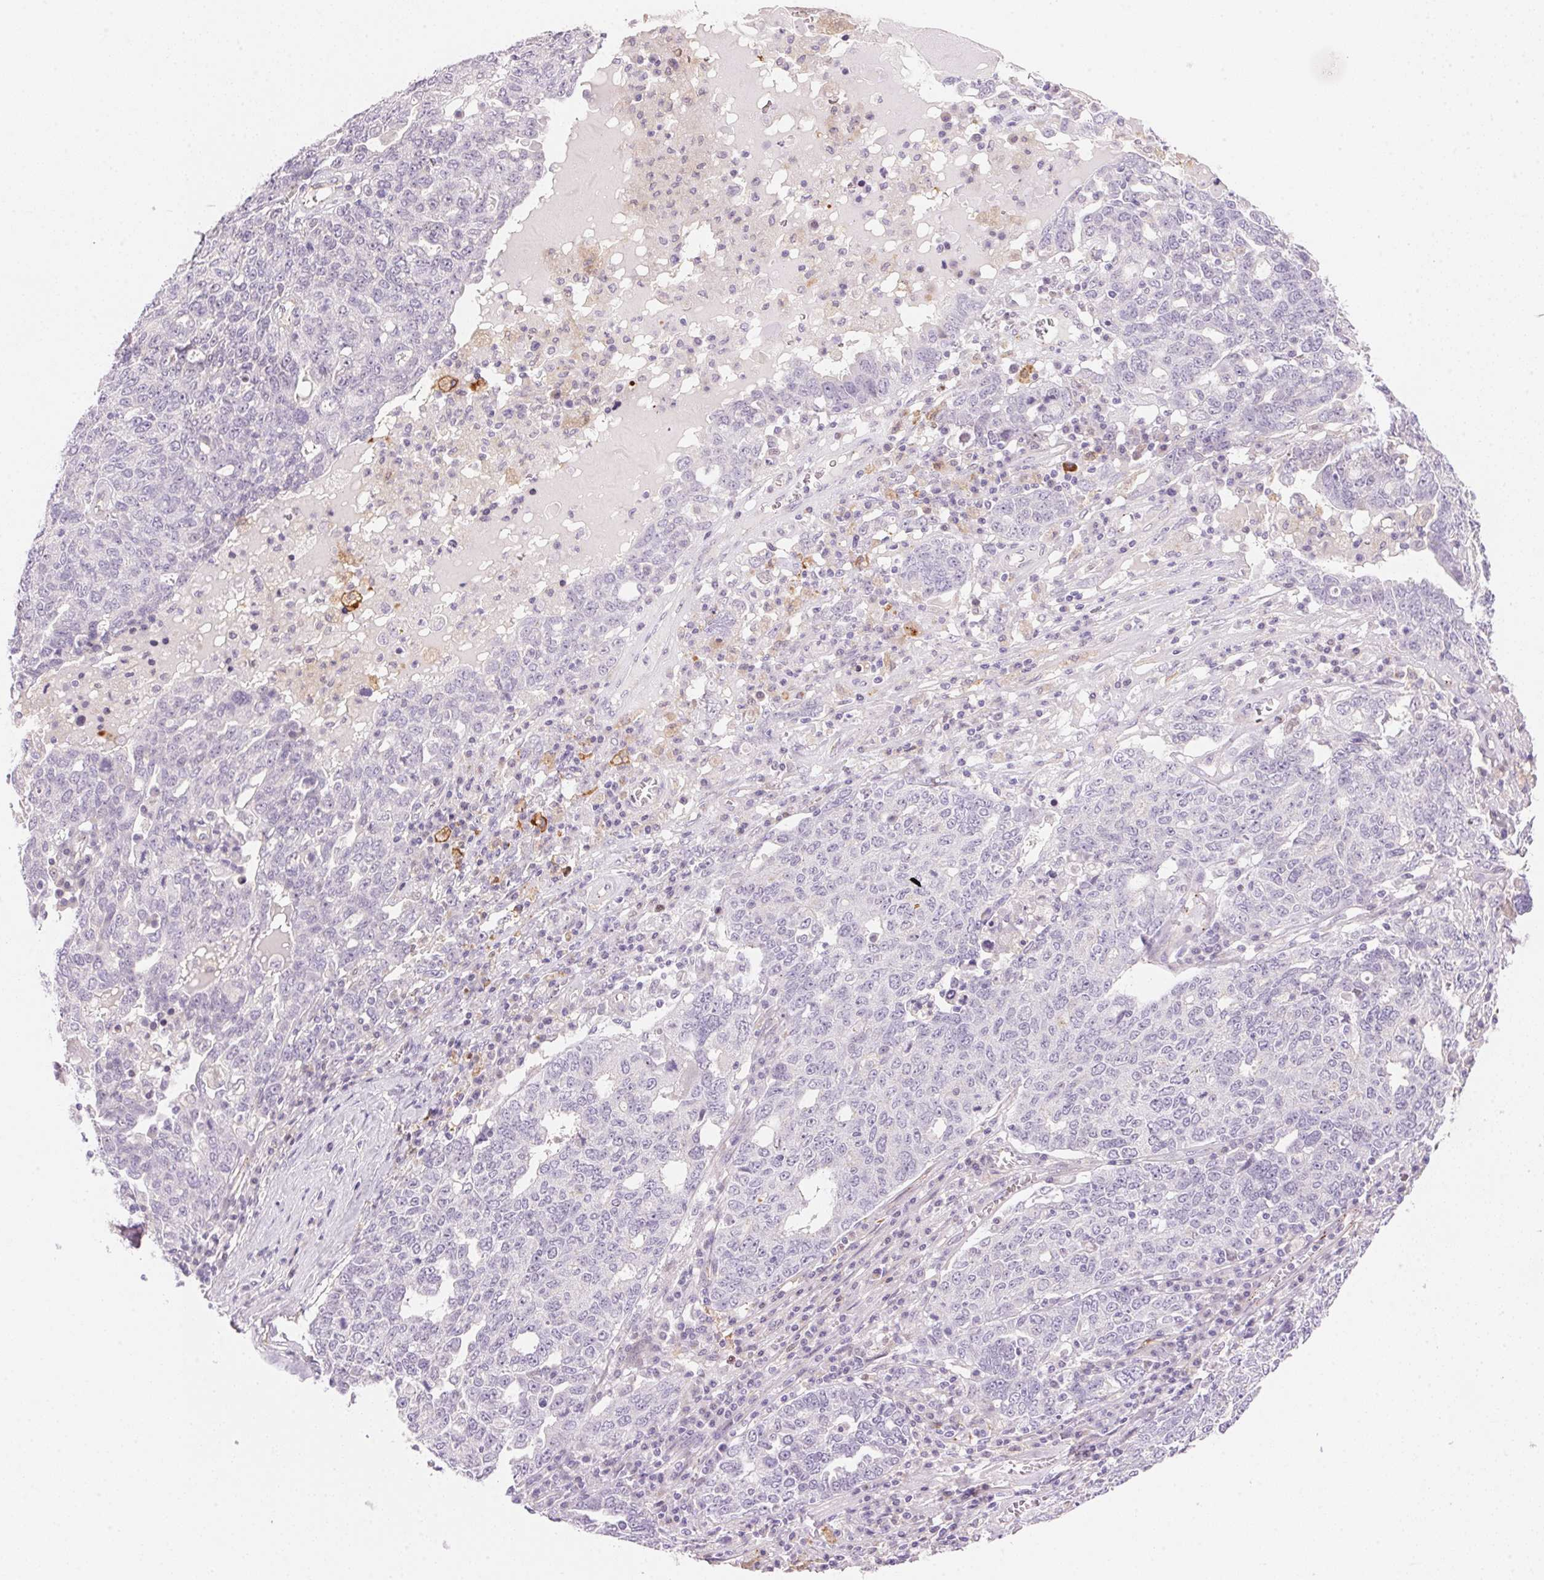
{"staining": {"intensity": "negative", "quantity": "none", "location": "none"}, "tissue": "ovarian cancer", "cell_type": "Tumor cells", "image_type": "cancer", "snomed": [{"axis": "morphology", "description": "Carcinoma, endometroid"}, {"axis": "topography", "description": "Ovary"}], "caption": "This micrograph is of ovarian cancer (endometroid carcinoma) stained with IHC to label a protein in brown with the nuclei are counter-stained blue. There is no expression in tumor cells.", "gene": "TEKT1", "patient": {"sex": "female", "age": 62}}